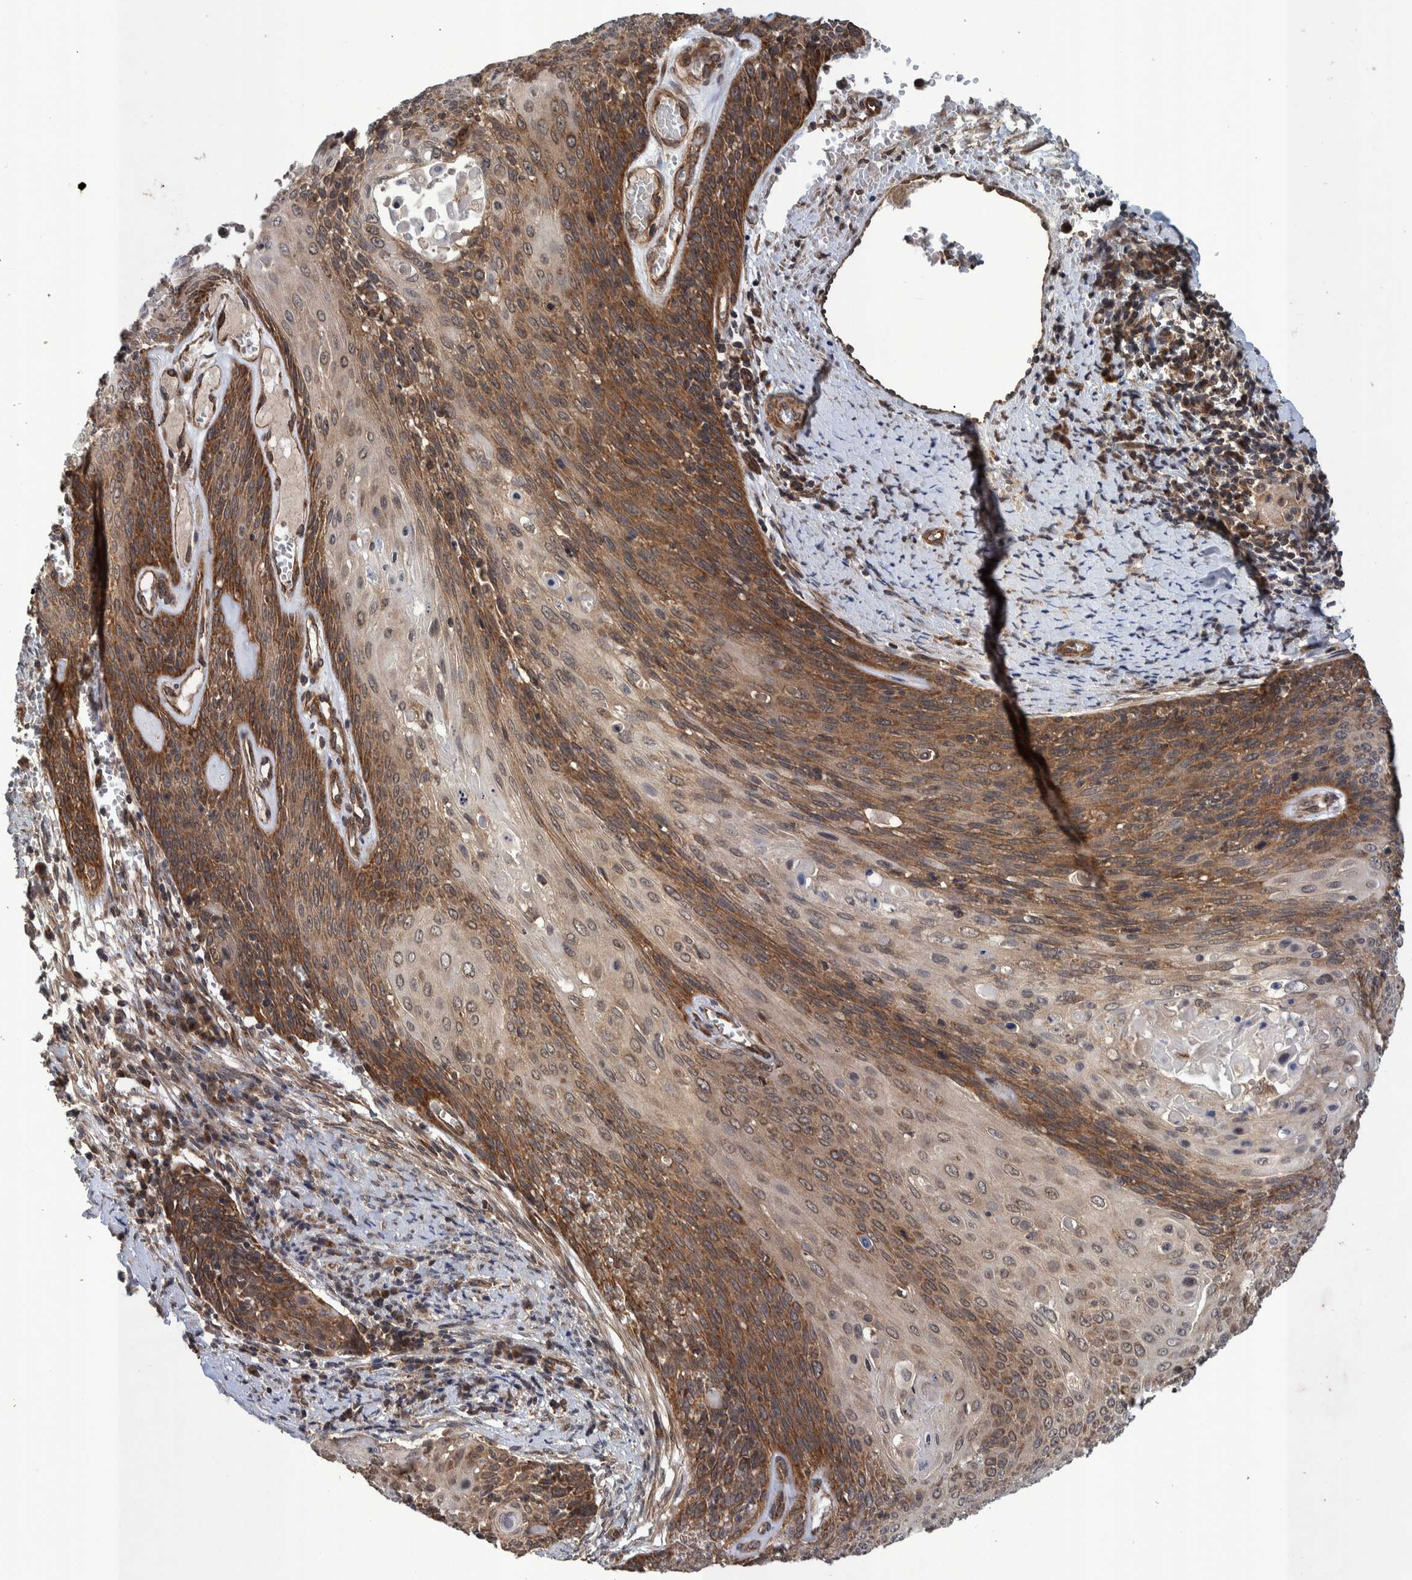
{"staining": {"intensity": "strong", "quantity": ">75%", "location": "cytoplasmic/membranous"}, "tissue": "cervical cancer", "cell_type": "Tumor cells", "image_type": "cancer", "snomed": [{"axis": "morphology", "description": "Squamous cell carcinoma, NOS"}, {"axis": "topography", "description": "Cervix"}], "caption": "Immunohistochemical staining of human cervical cancer (squamous cell carcinoma) exhibits high levels of strong cytoplasmic/membranous staining in approximately >75% of tumor cells. The protein of interest is shown in brown color, while the nuclei are stained blue.", "gene": "MRPS7", "patient": {"sex": "female", "age": 39}}